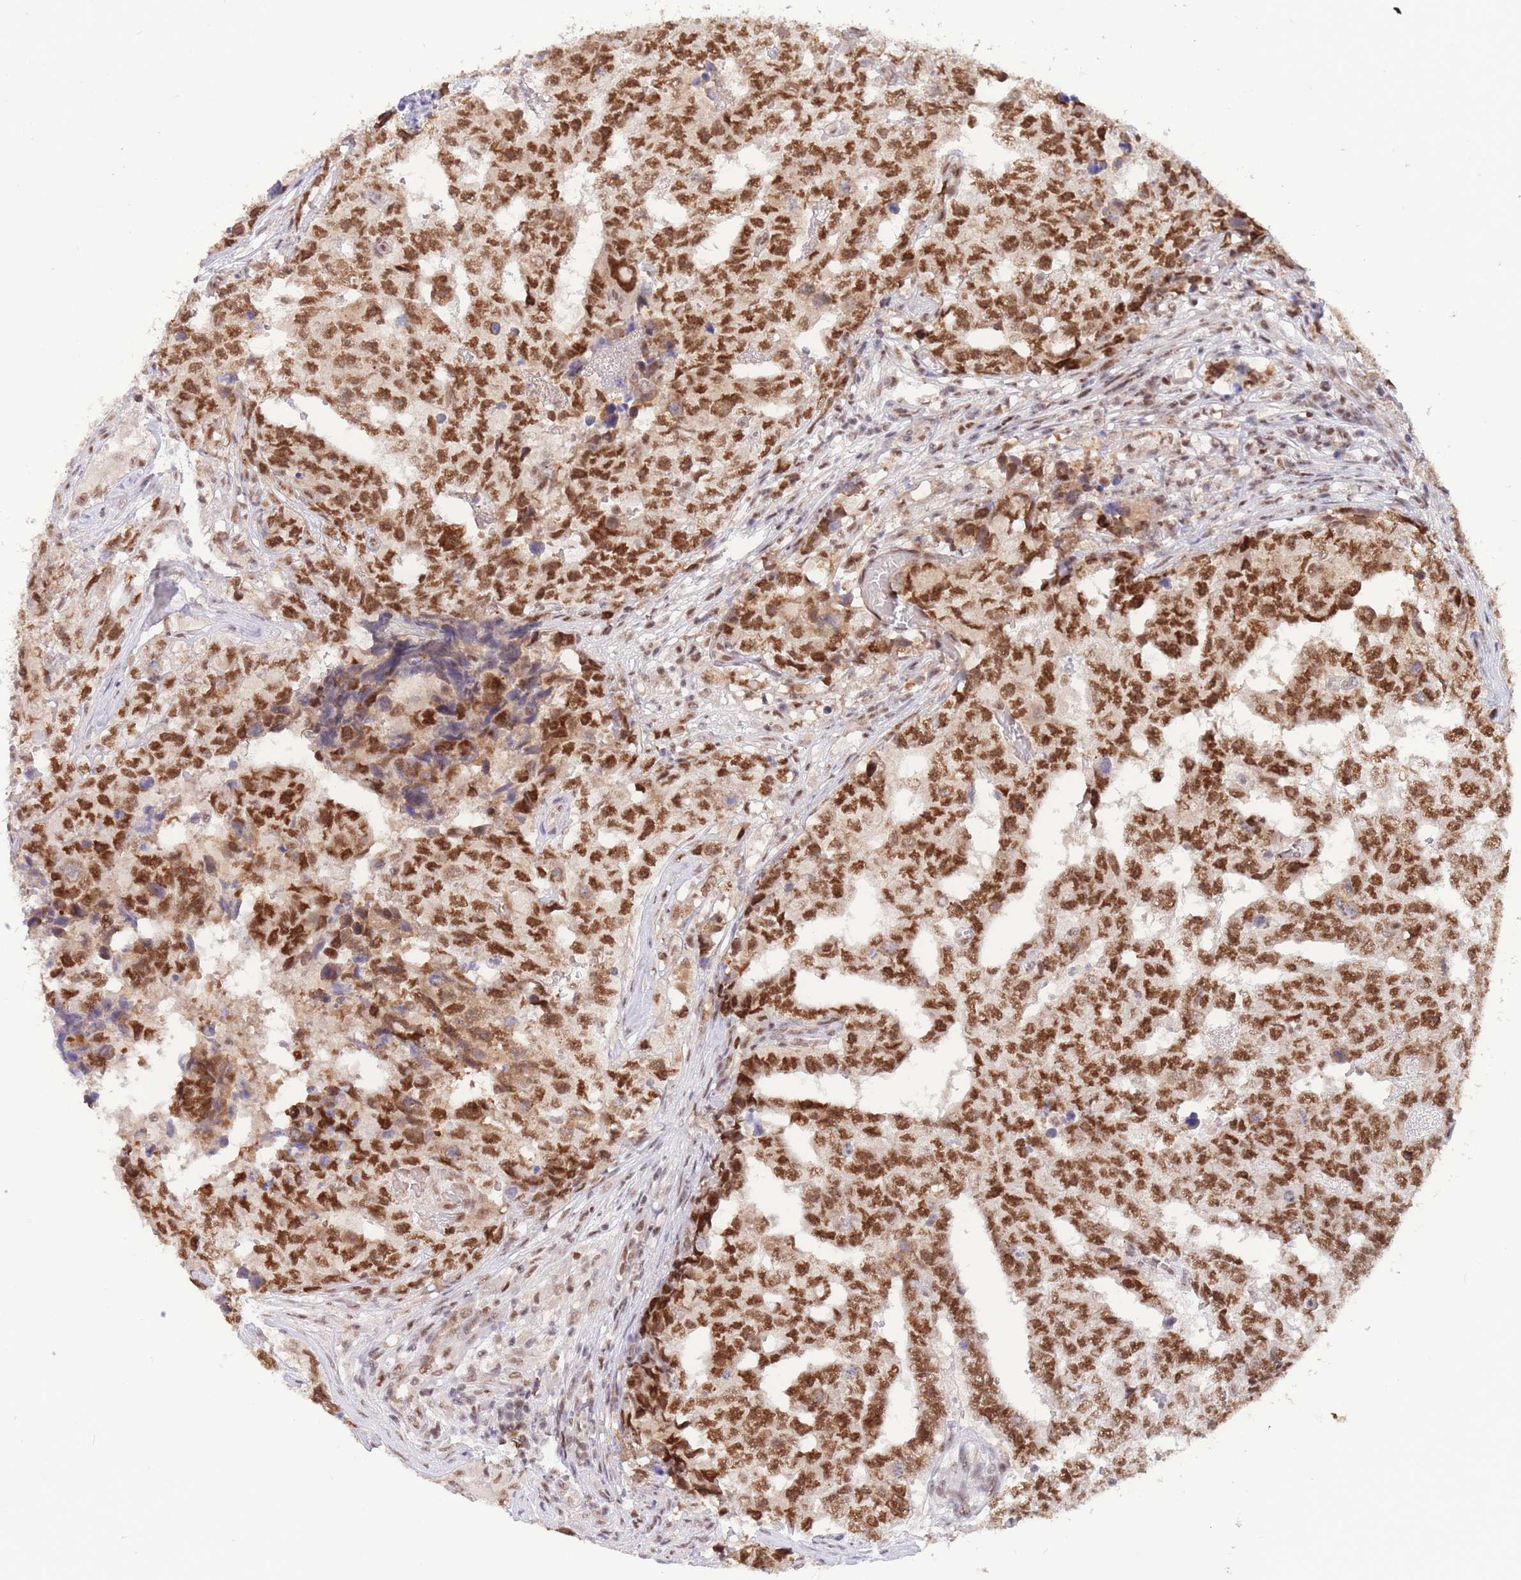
{"staining": {"intensity": "strong", "quantity": ">75%", "location": "nuclear"}, "tissue": "testis cancer", "cell_type": "Tumor cells", "image_type": "cancer", "snomed": [{"axis": "morphology", "description": "Carcinoma, Embryonal, NOS"}, {"axis": "topography", "description": "Testis"}], "caption": "A high-resolution photomicrograph shows immunohistochemistry staining of testis cancer (embryonal carcinoma), which exhibits strong nuclear positivity in about >75% of tumor cells. (DAB = brown stain, brightfield microscopy at high magnification).", "gene": "SMAD9", "patient": {"sex": "male", "age": 25}}